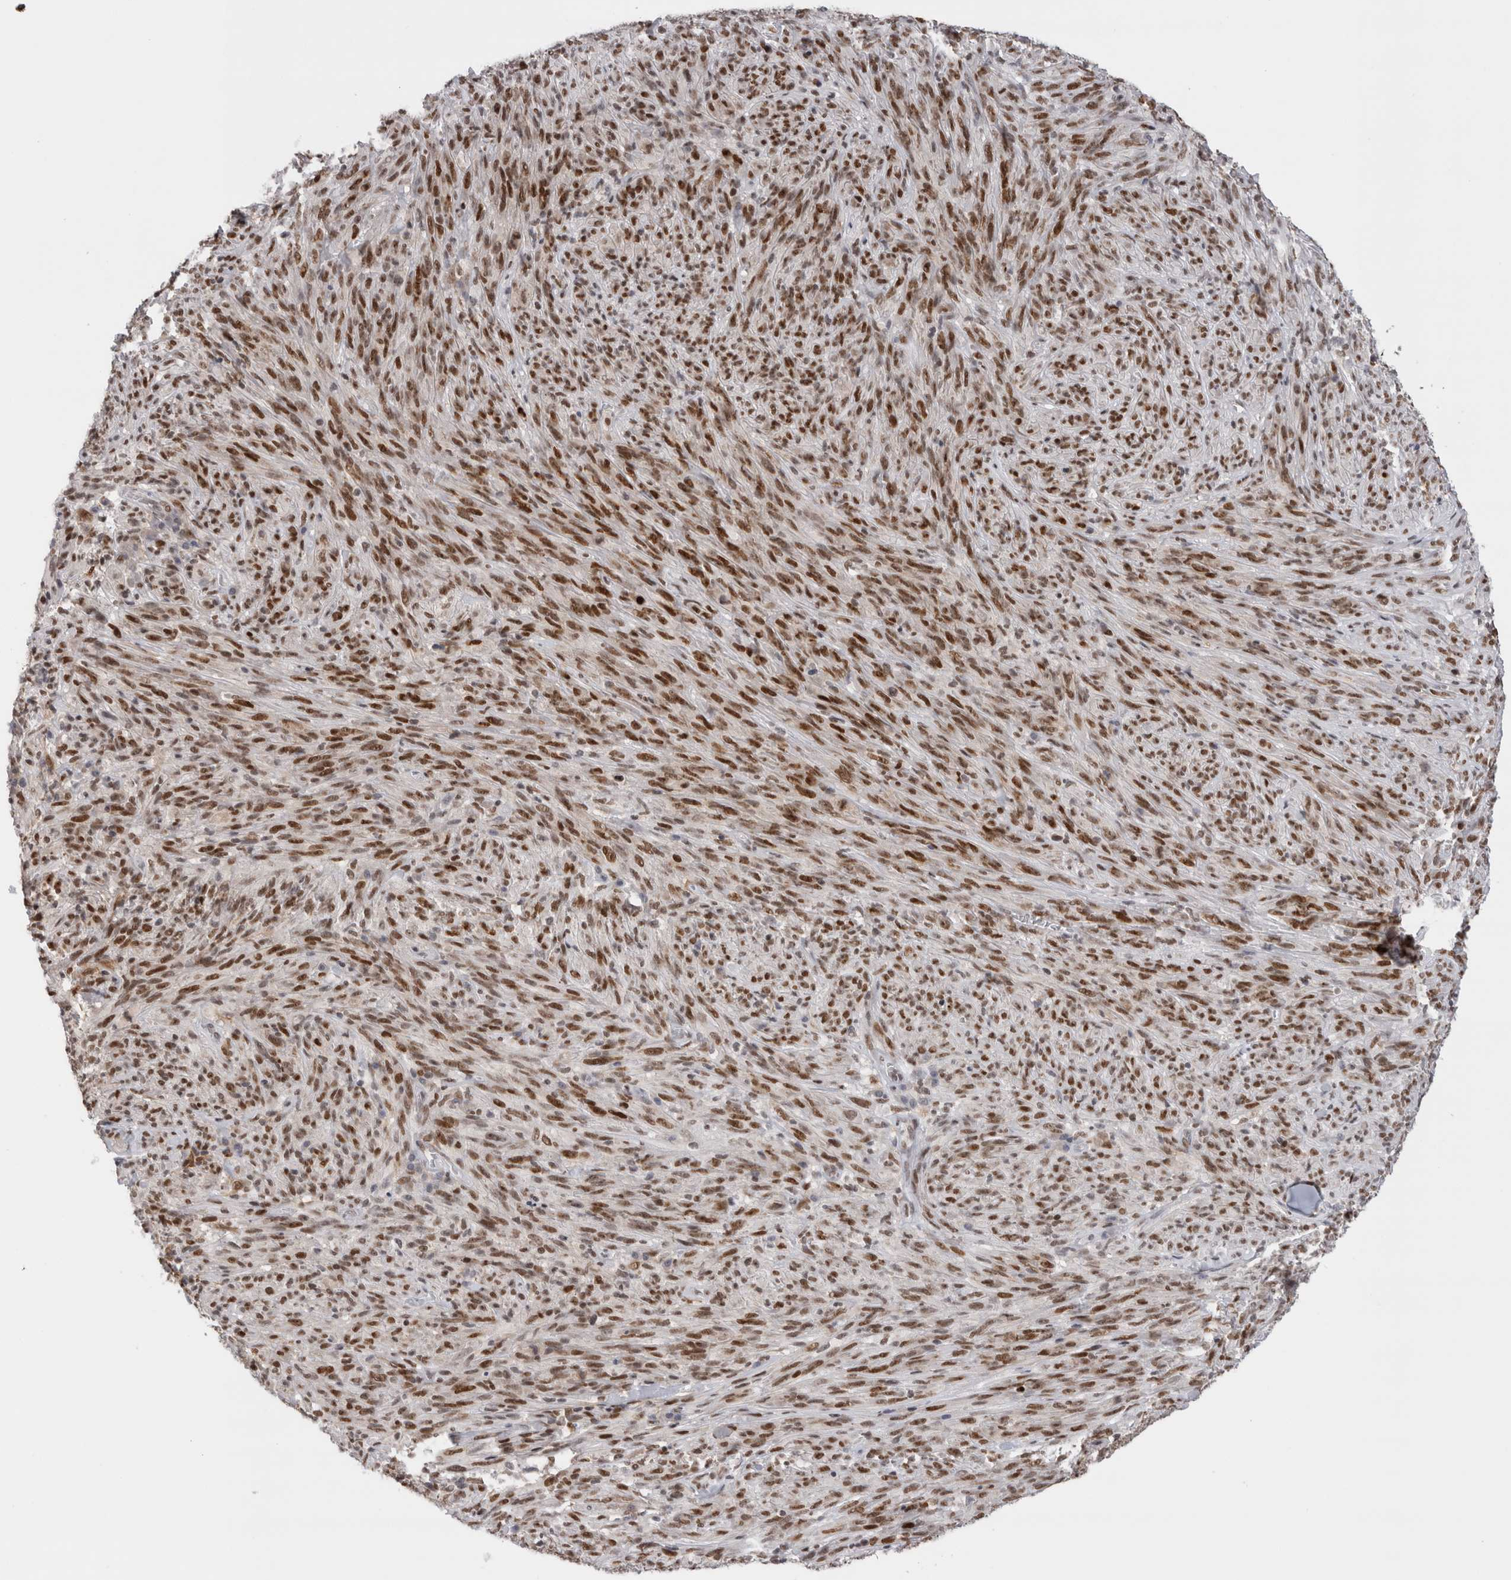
{"staining": {"intensity": "moderate", "quantity": ">75%", "location": "nuclear"}, "tissue": "melanoma", "cell_type": "Tumor cells", "image_type": "cancer", "snomed": [{"axis": "morphology", "description": "Malignant melanoma, NOS"}, {"axis": "topography", "description": "Skin of head"}], "caption": "Immunohistochemical staining of melanoma exhibits moderate nuclear protein staining in approximately >75% of tumor cells.", "gene": "ZNF521", "patient": {"sex": "male", "age": 96}}